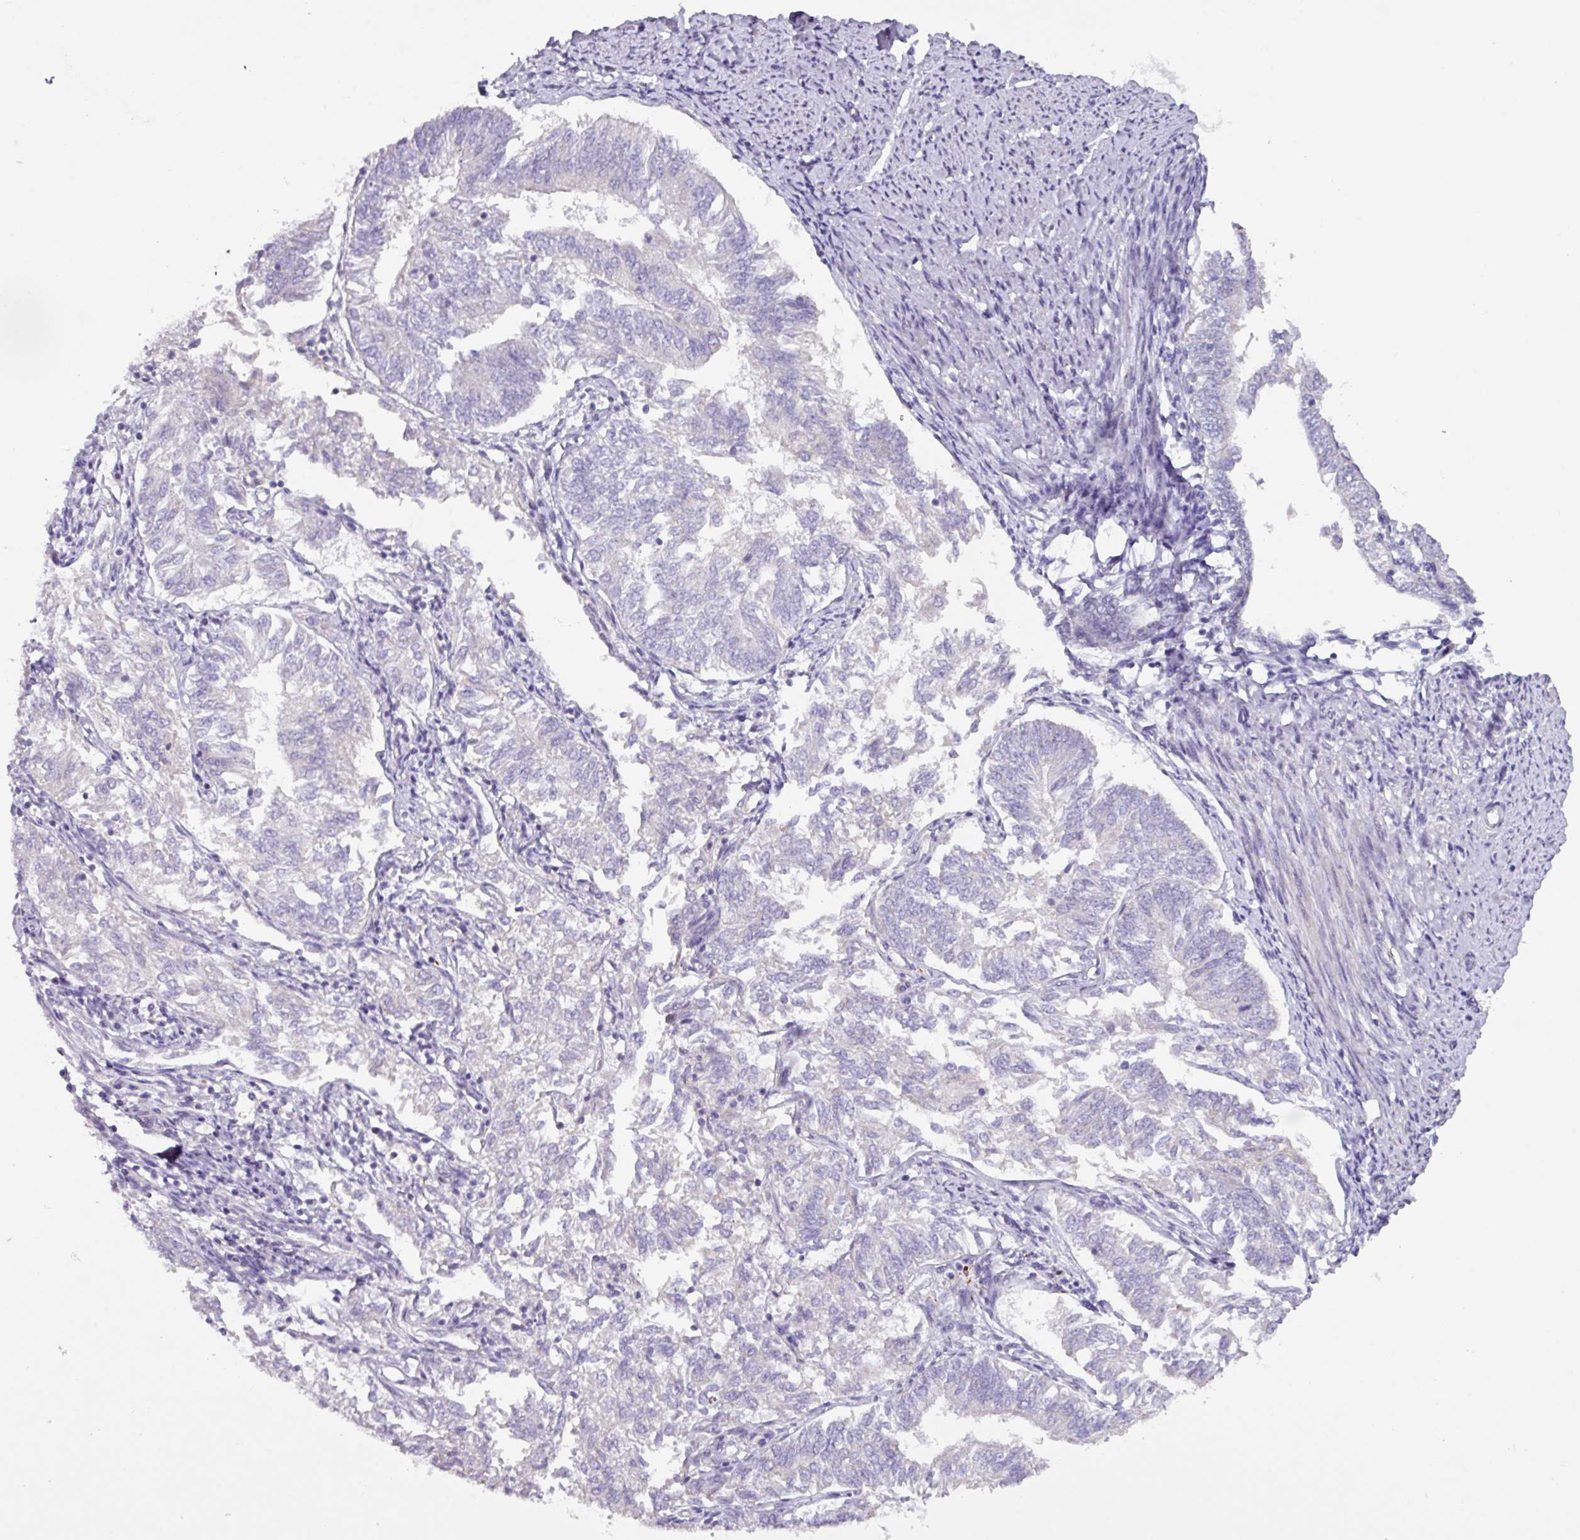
{"staining": {"intensity": "negative", "quantity": "none", "location": "none"}, "tissue": "endometrial cancer", "cell_type": "Tumor cells", "image_type": "cancer", "snomed": [{"axis": "morphology", "description": "Adenocarcinoma, NOS"}, {"axis": "topography", "description": "Endometrium"}], "caption": "Adenocarcinoma (endometrial) stained for a protein using IHC shows no expression tumor cells.", "gene": "RGS16", "patient": {"sex": "female", "age": 58}}